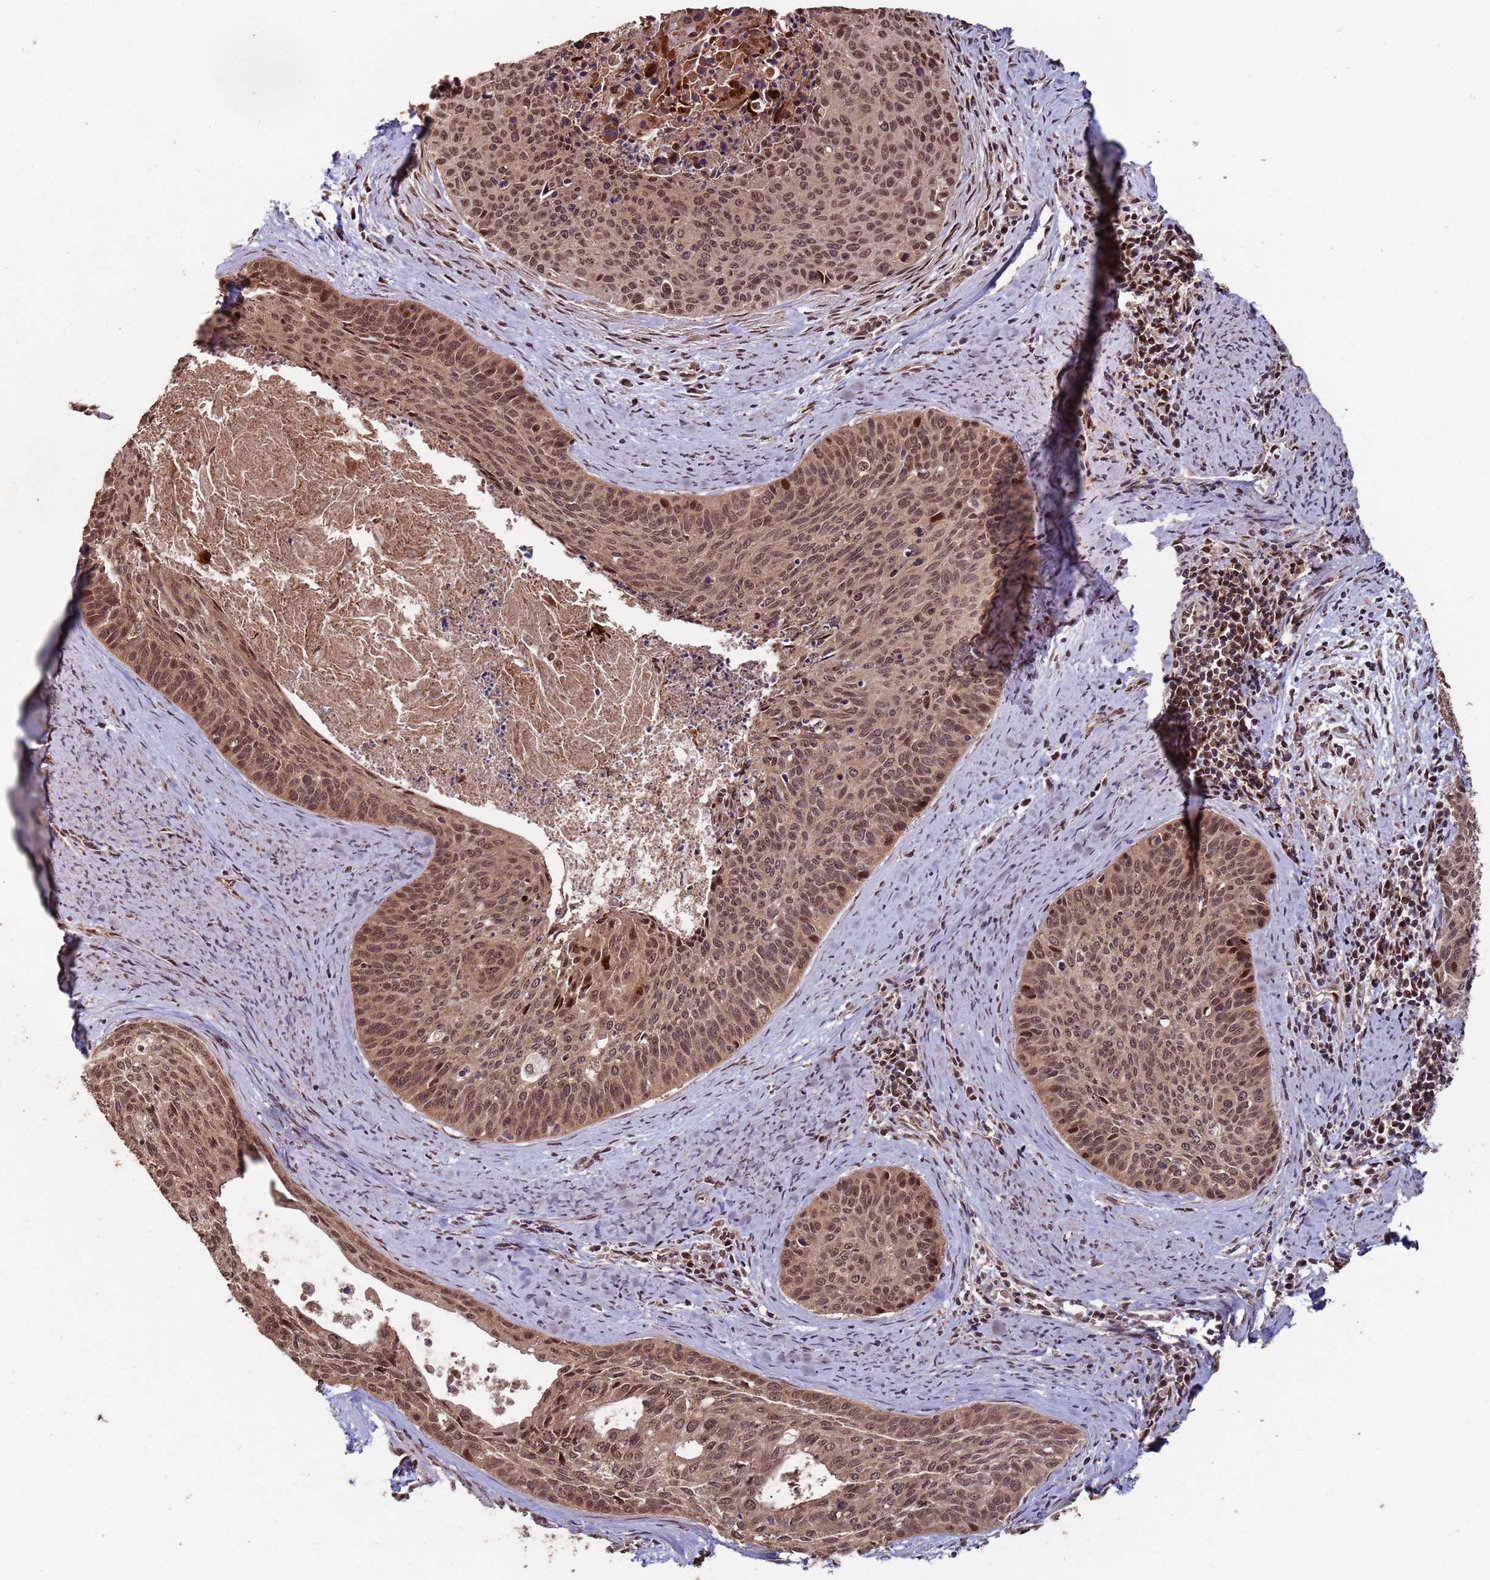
{"staining": {"intensity": "moderate", "quantity": ">75%", "location": "cytoplasmic/membranous,nuclear"}, "tissue": "cervical cancer", "cell_type": "Tumor cells", "image_type": "cancer", "snomed": [{"axis": "morphology", "description": "Squamous cell carcinoma, NOS"}, {"axis": "topography", "description": "Cervix"}], "caption": "There is medium levels of moderate cytoplasmic/membranous and nuclear staining in tumor cells of squamous cell carcinoma (cervical), as demonstrated by immunohistochemical staining (brown color).", "gene": "PRR7", "patient": {"sex": "female", "age": 55}}